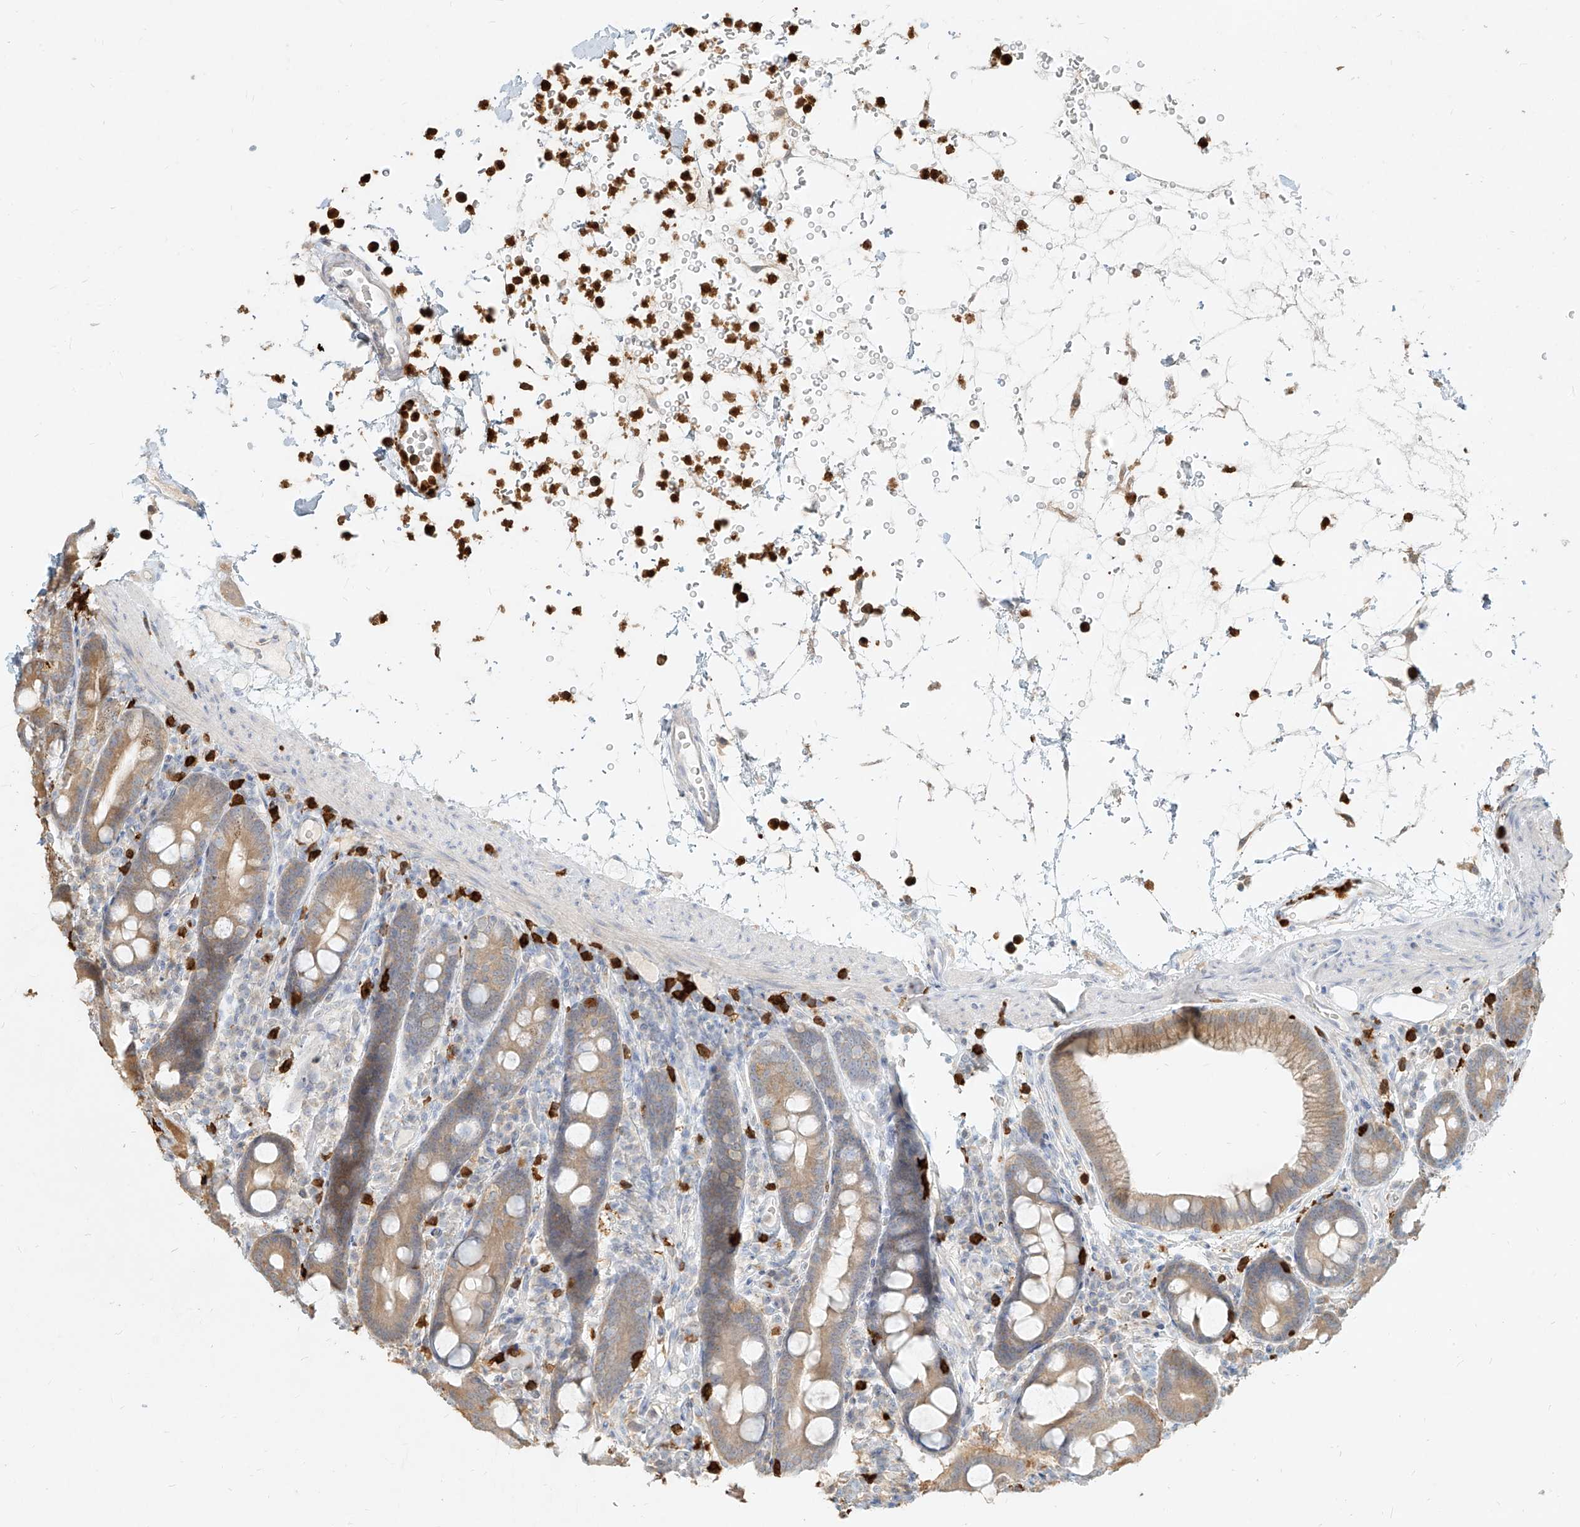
{"staining": {"intensity": "moderate", "quantity": "25%-75%", "location": "cytoplasmic/membranous"}, "tissue": "duodenum", "cell_type": "Glandular cells", "image_type": "normal", "snomed": [{"axis": "morphology", "description": "Normal tissue, NOS"}, {"axis": "topography", "description": "Duodenum"}], "caption": "Duodenum stained with DAB immunohistochemistry shows medium levels of moderate cytoplasmic/membranous expression in about 25%-75% of glandular cells. The protein is shown in brown color, while the nuclei are stained blue.", "gene": "PGD", "patient": {"sex": "male", "age": 54}}